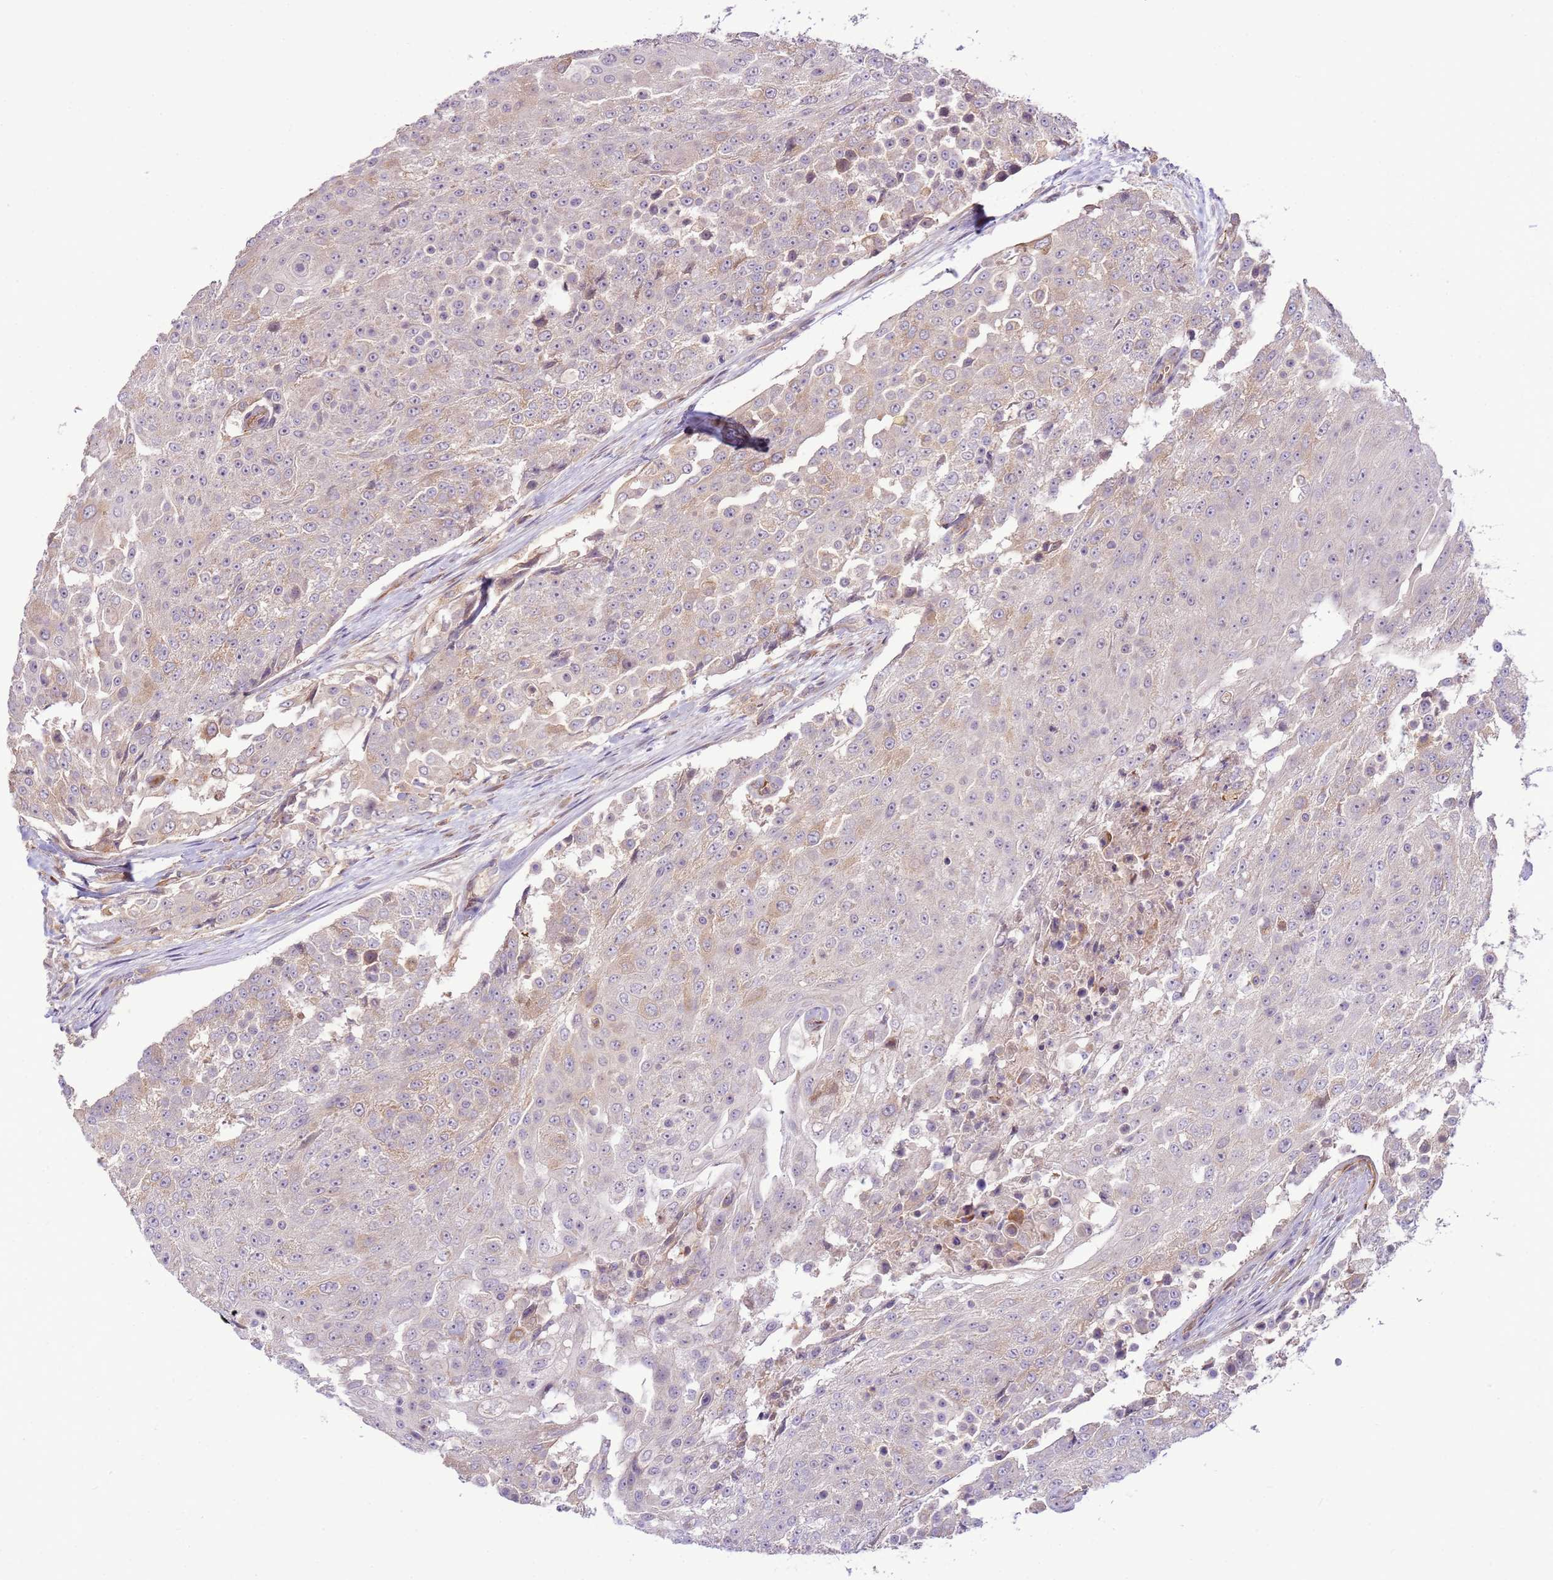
{"staining": {"intensity": "weak", "quantity": "<25%", "location": "cytoplasmic/membranous"}, "tissue": "urothelial cancer", "cell_type": "Tumor cells", "image_type": "cancer", "snomed": [{"axis": "morphology", "description": "Urothelial carcinoma, High grade"}, {"axis": "topography", "description": "Urinary bladder"}], "caption": "This is a photomicrograph of IHC staining of urothelial carcinoma (high-grade), which shows no staining in tumor cells.", "gene": "ZNF624", "patient": {"sex": "female", "age": 63}}